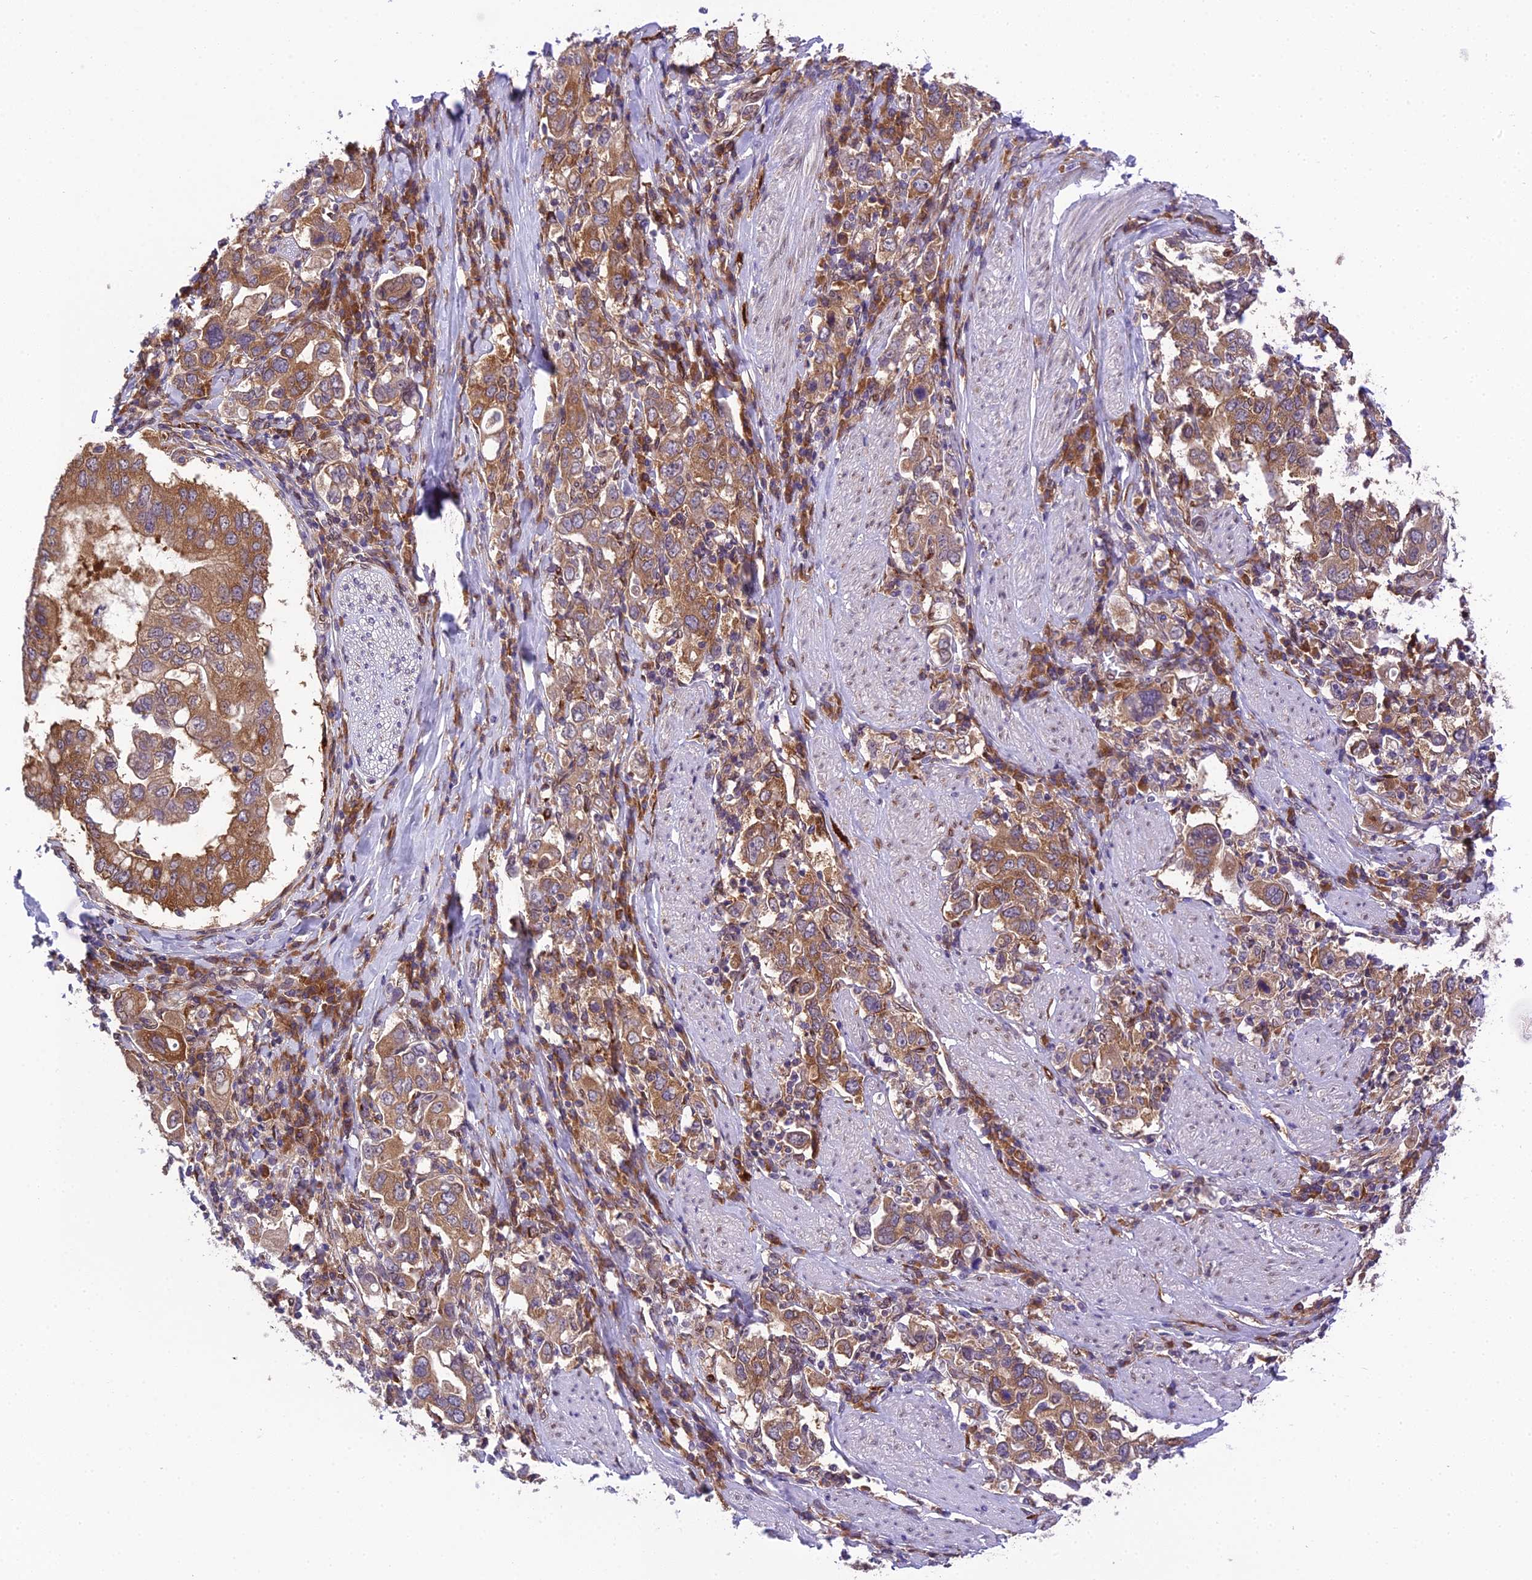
{"staining": {"intensity": "moderate", "quantity": ">75%", "location": "cytoplasmic/membranous"}, "tissue": "stomach cancer", "cell_type": "Tumor cells", "image_type": "cancer", "snomed": [{"axis": "morphology", "description": "Adenocarcinoma, NOS"}, {"axis": "topography", "description": "Stomach, upper"}], "caption": "A histopathology image of human adenocarcinoma (stomach) stained for a protein reveals moderate cytoplasmic/membranous brown staining in tumor cells.", "gene": "DHCR7", "patient": {"sex": "male", "age": 62}}